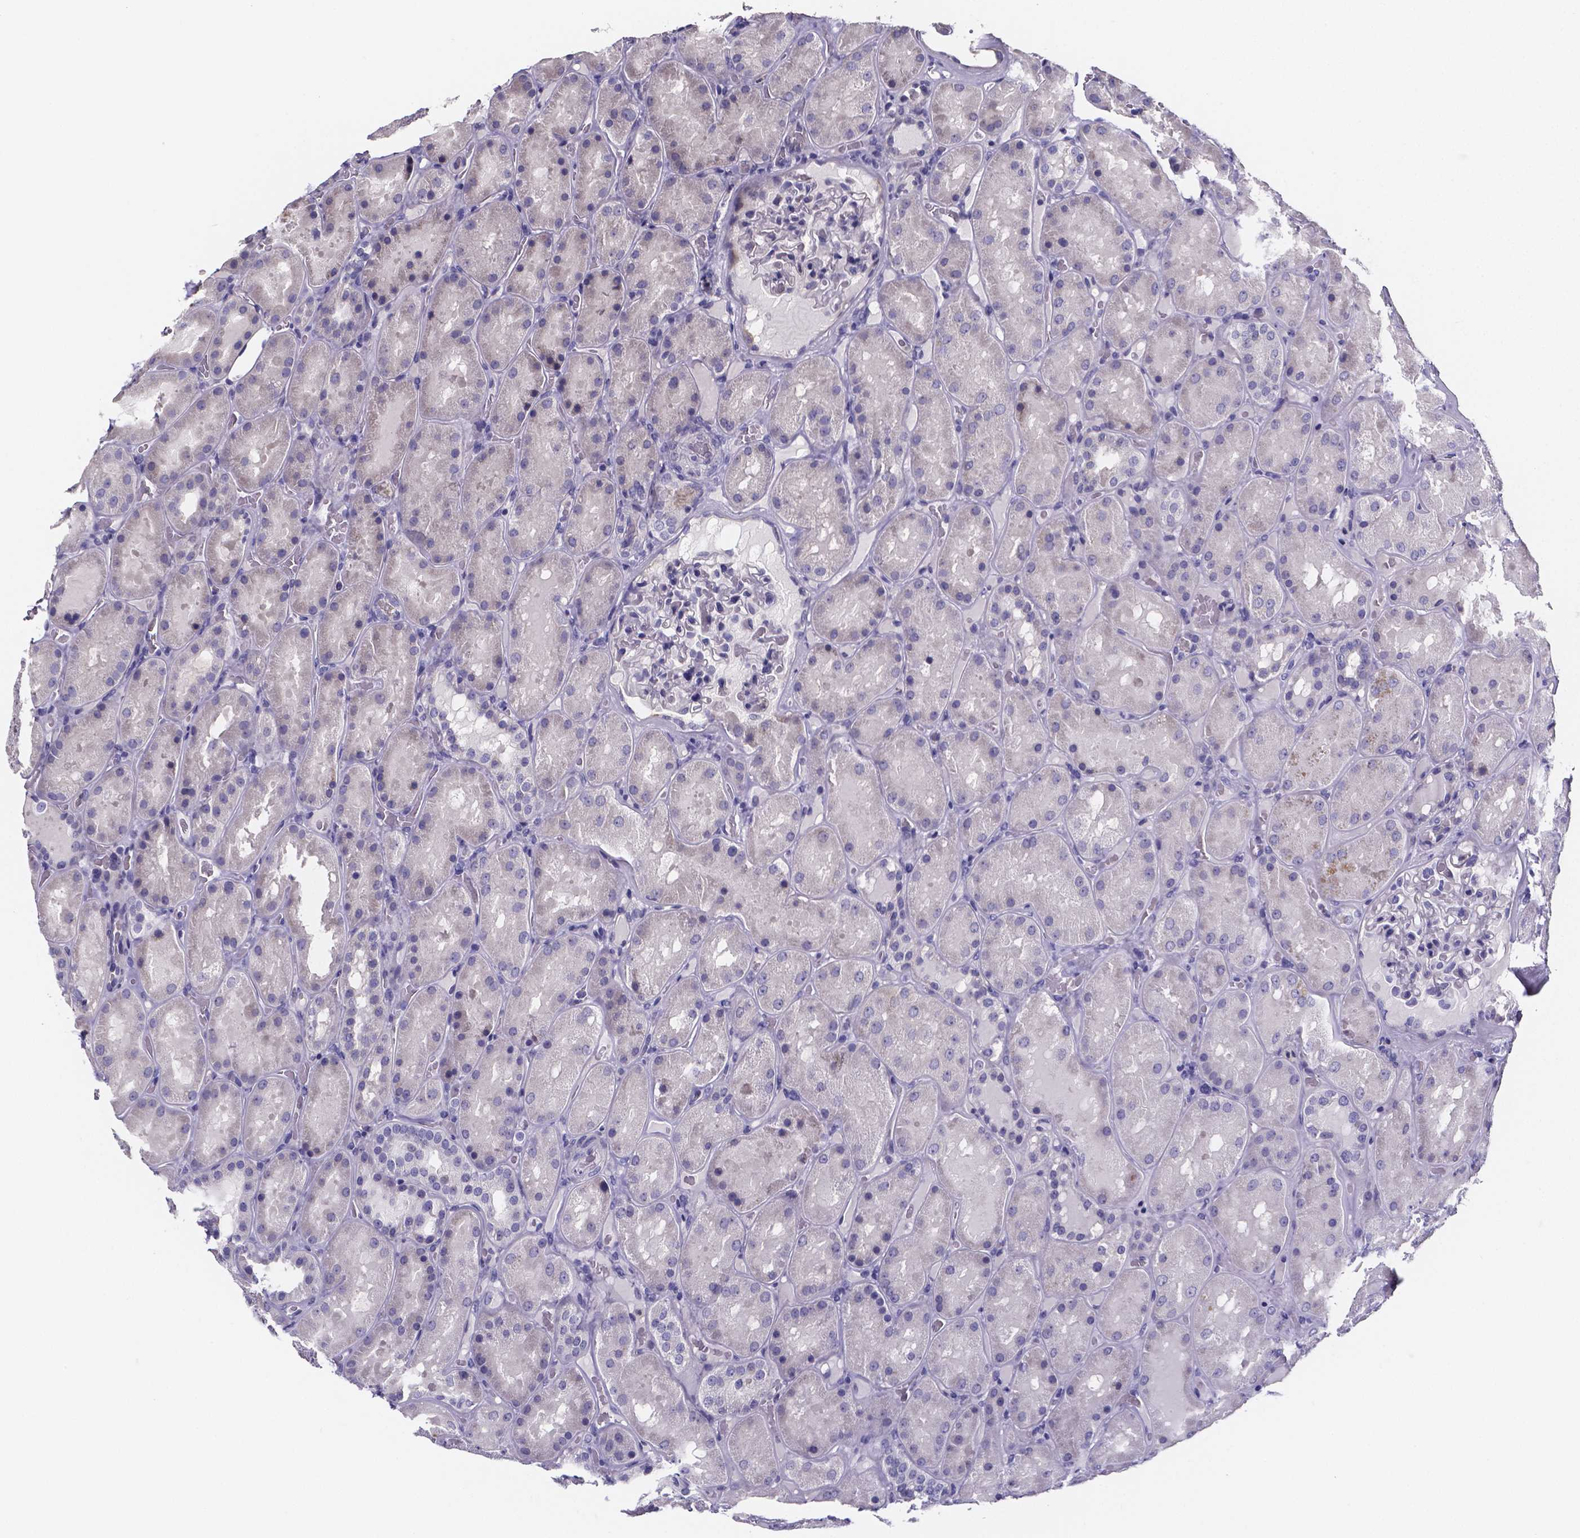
{"staining": {"intensity": "negative", "quantity": "none", "location": "none"}, "tissue": "kidney", "cell_type": "Cells in glomeruli", "image_type": "normal", "snomed": [{"axis": "morphology", "description": "Normal tissue, NOS"}, {"axis": "topography", "description": "Kidney"}], "caption": "Cells in glomeruli show no significant staining in benign kidney. (Brightfield microscopy of DAB (3,3'-diaminobenzidine) immunohistochemistry at high magnification).", "gene": "IZUMO1", "patient": {"sex": "male", "age": 73}}